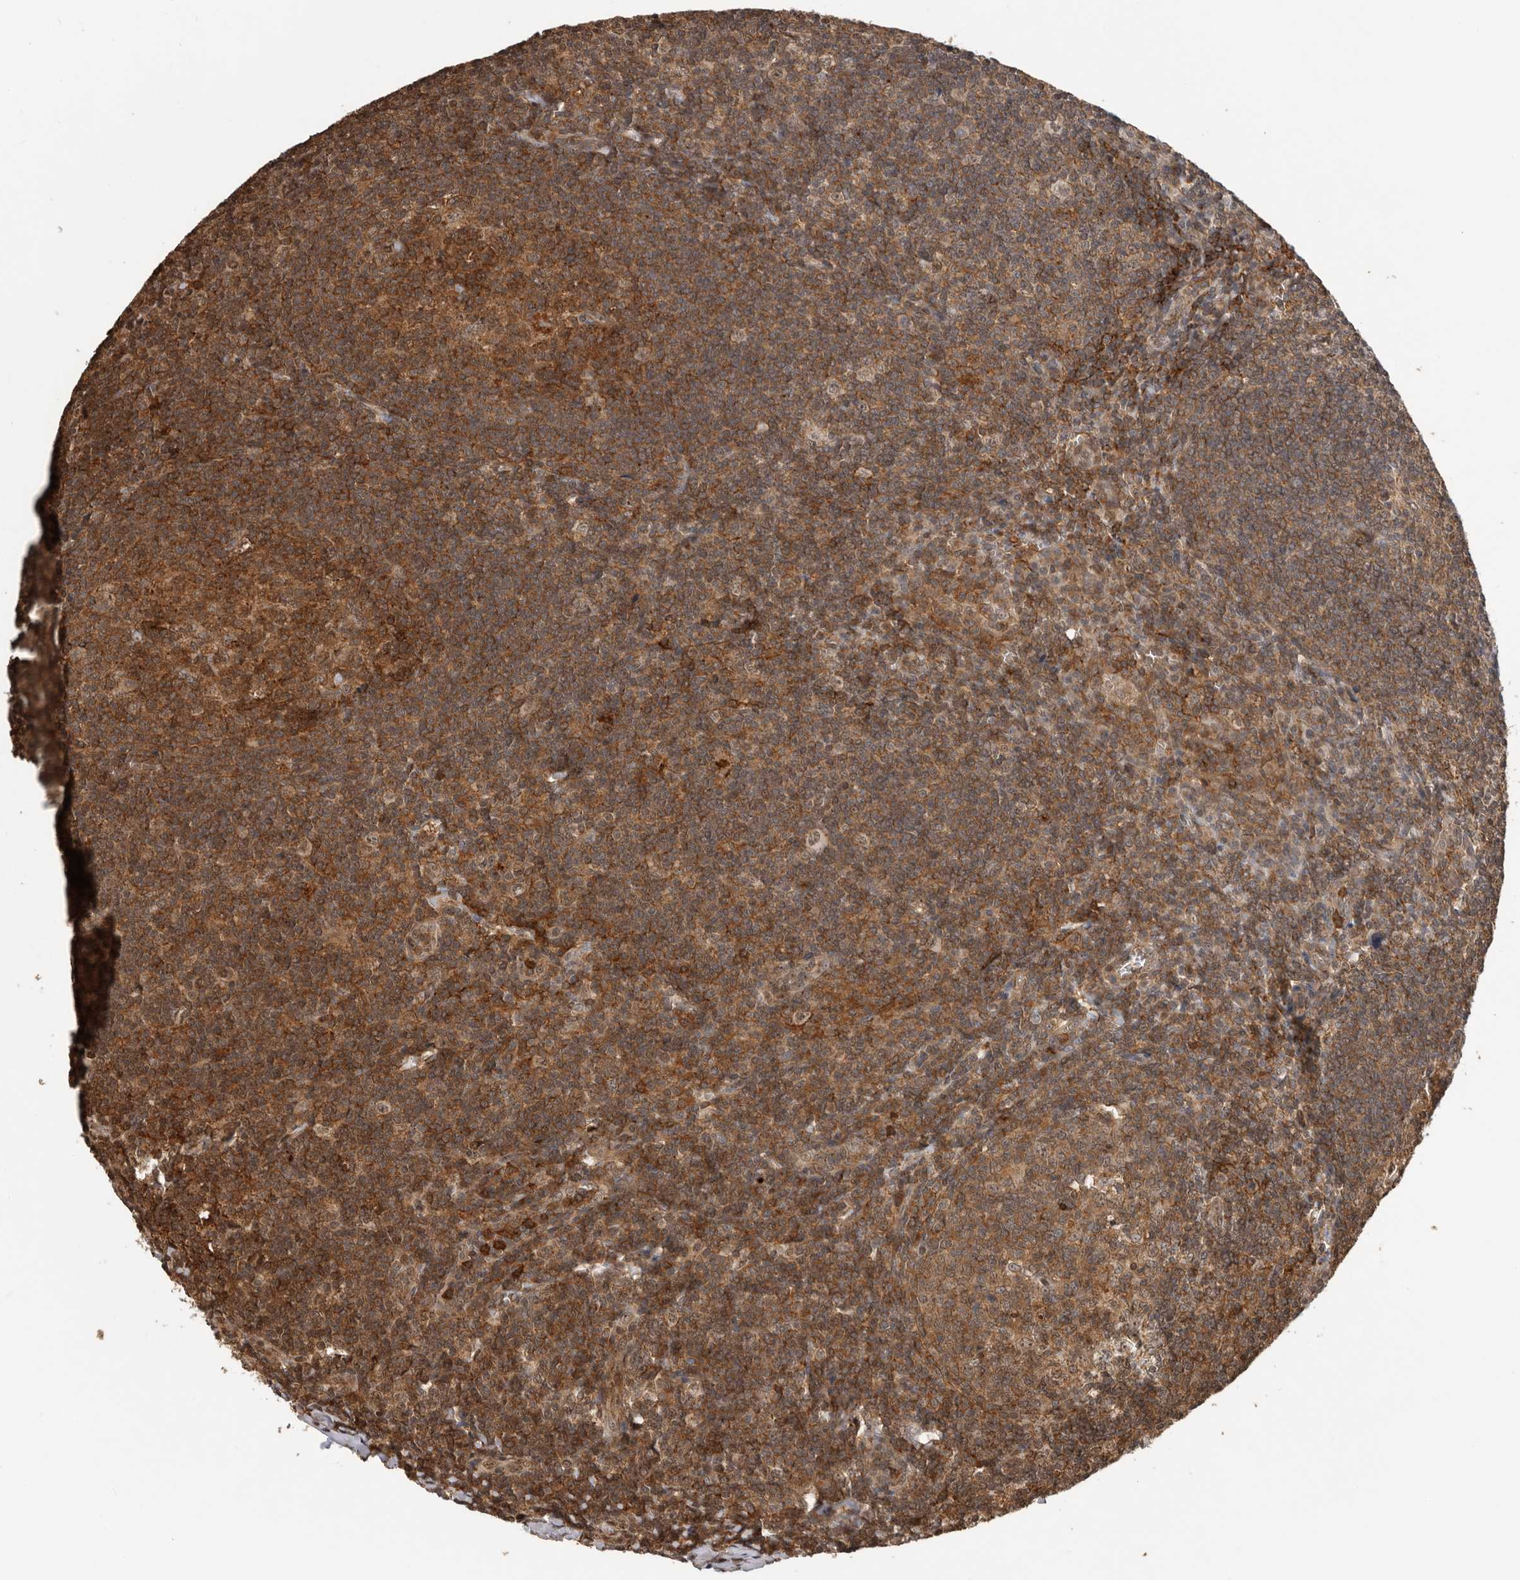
{"staining": {"intensity": "strong", "quantity": ">75%", "location": "cytoplasmic/membranous"}, "tissue": "tonsil", "cell_type": "Germinal center cells", "image_type": "normal", "snomed": [{"axis": "morphology", "description": "Normal tissue, NOS"}, {"axis": "topography", "description": "Tonsil"}], "caption": "Immunohistochemistry (IHC) (DAB (3,3'-diaminobenzidine)) staining of benign human tonsil shows strong cytoplasmic/membranous protein positivity in approximately >75% of germinal center cells. The staining is performed using DAB (3,3'-diaminobenzidine) brown chromogen to label protein expression. The nuclei are counter-stained blue using hematoxylin.", "gene": "RNF157", "patient": {"sex": "male", "age": 37}}